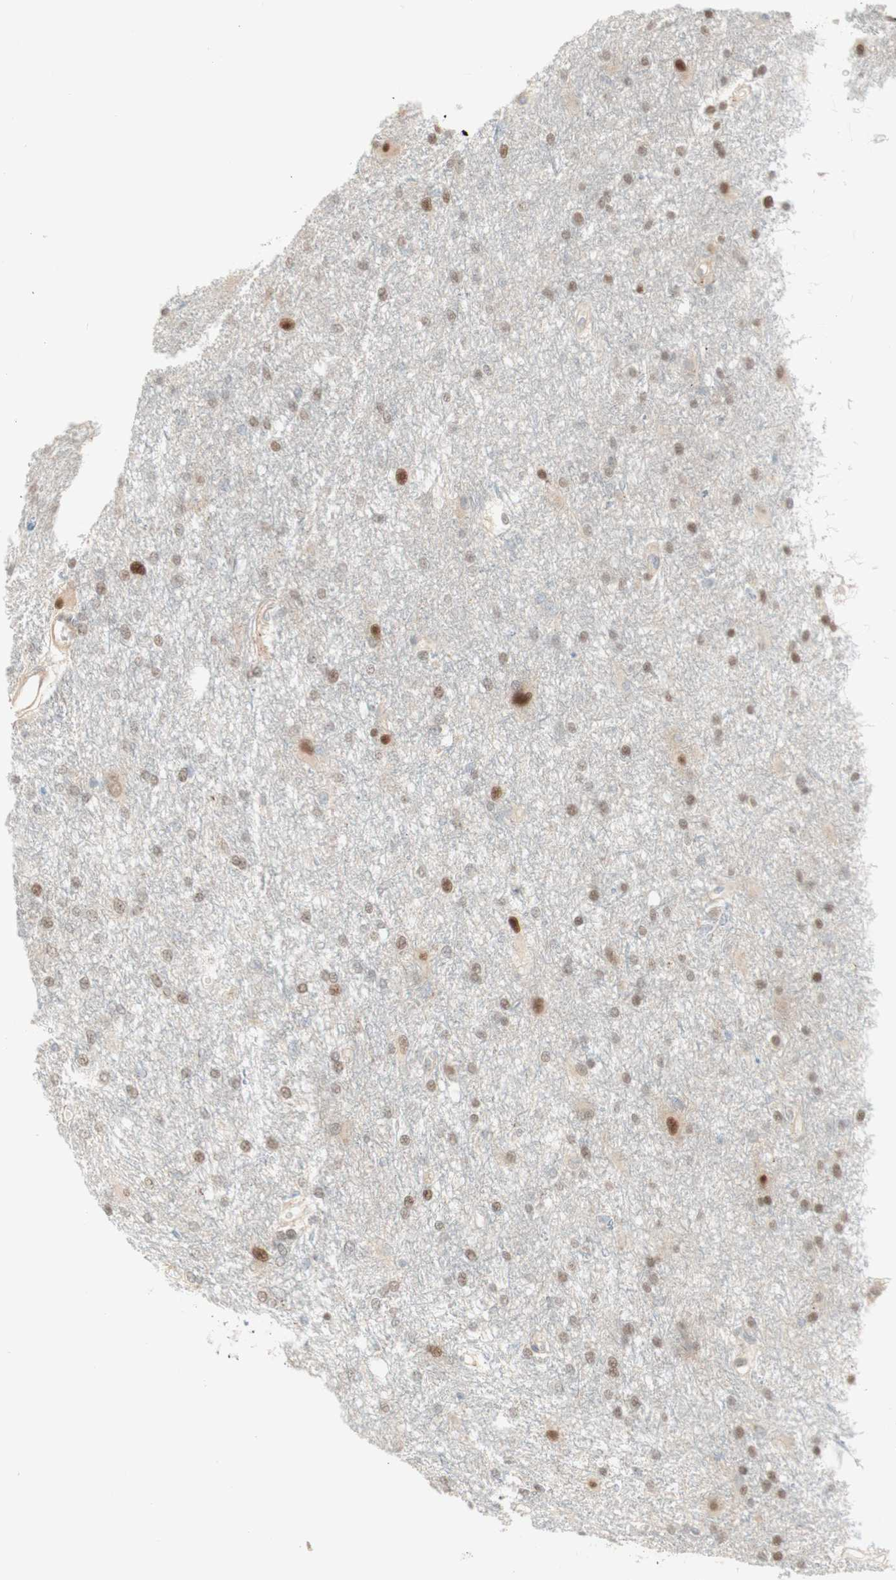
{"staining": {"intensity": "weak", "quantity": "25%-75%", "location": "nuclear"}, "tissue": "glioma", "cell_type": "Tumor cells", "image_type": "cancer", "snomed": [{"axis": "morphology", "description": "Glioma, malignant, High grade"}, {"axis": "topography", "description": "Brain"}], "caption": "DAB (3,3'-diaminobenzidine) immunohistochemical staining of human glioma reveals weak nuclear protein expression in about 25%-75% of tumor cells.", "gene": "RFNG", "patient": {"sex": "female", "age": 59}}